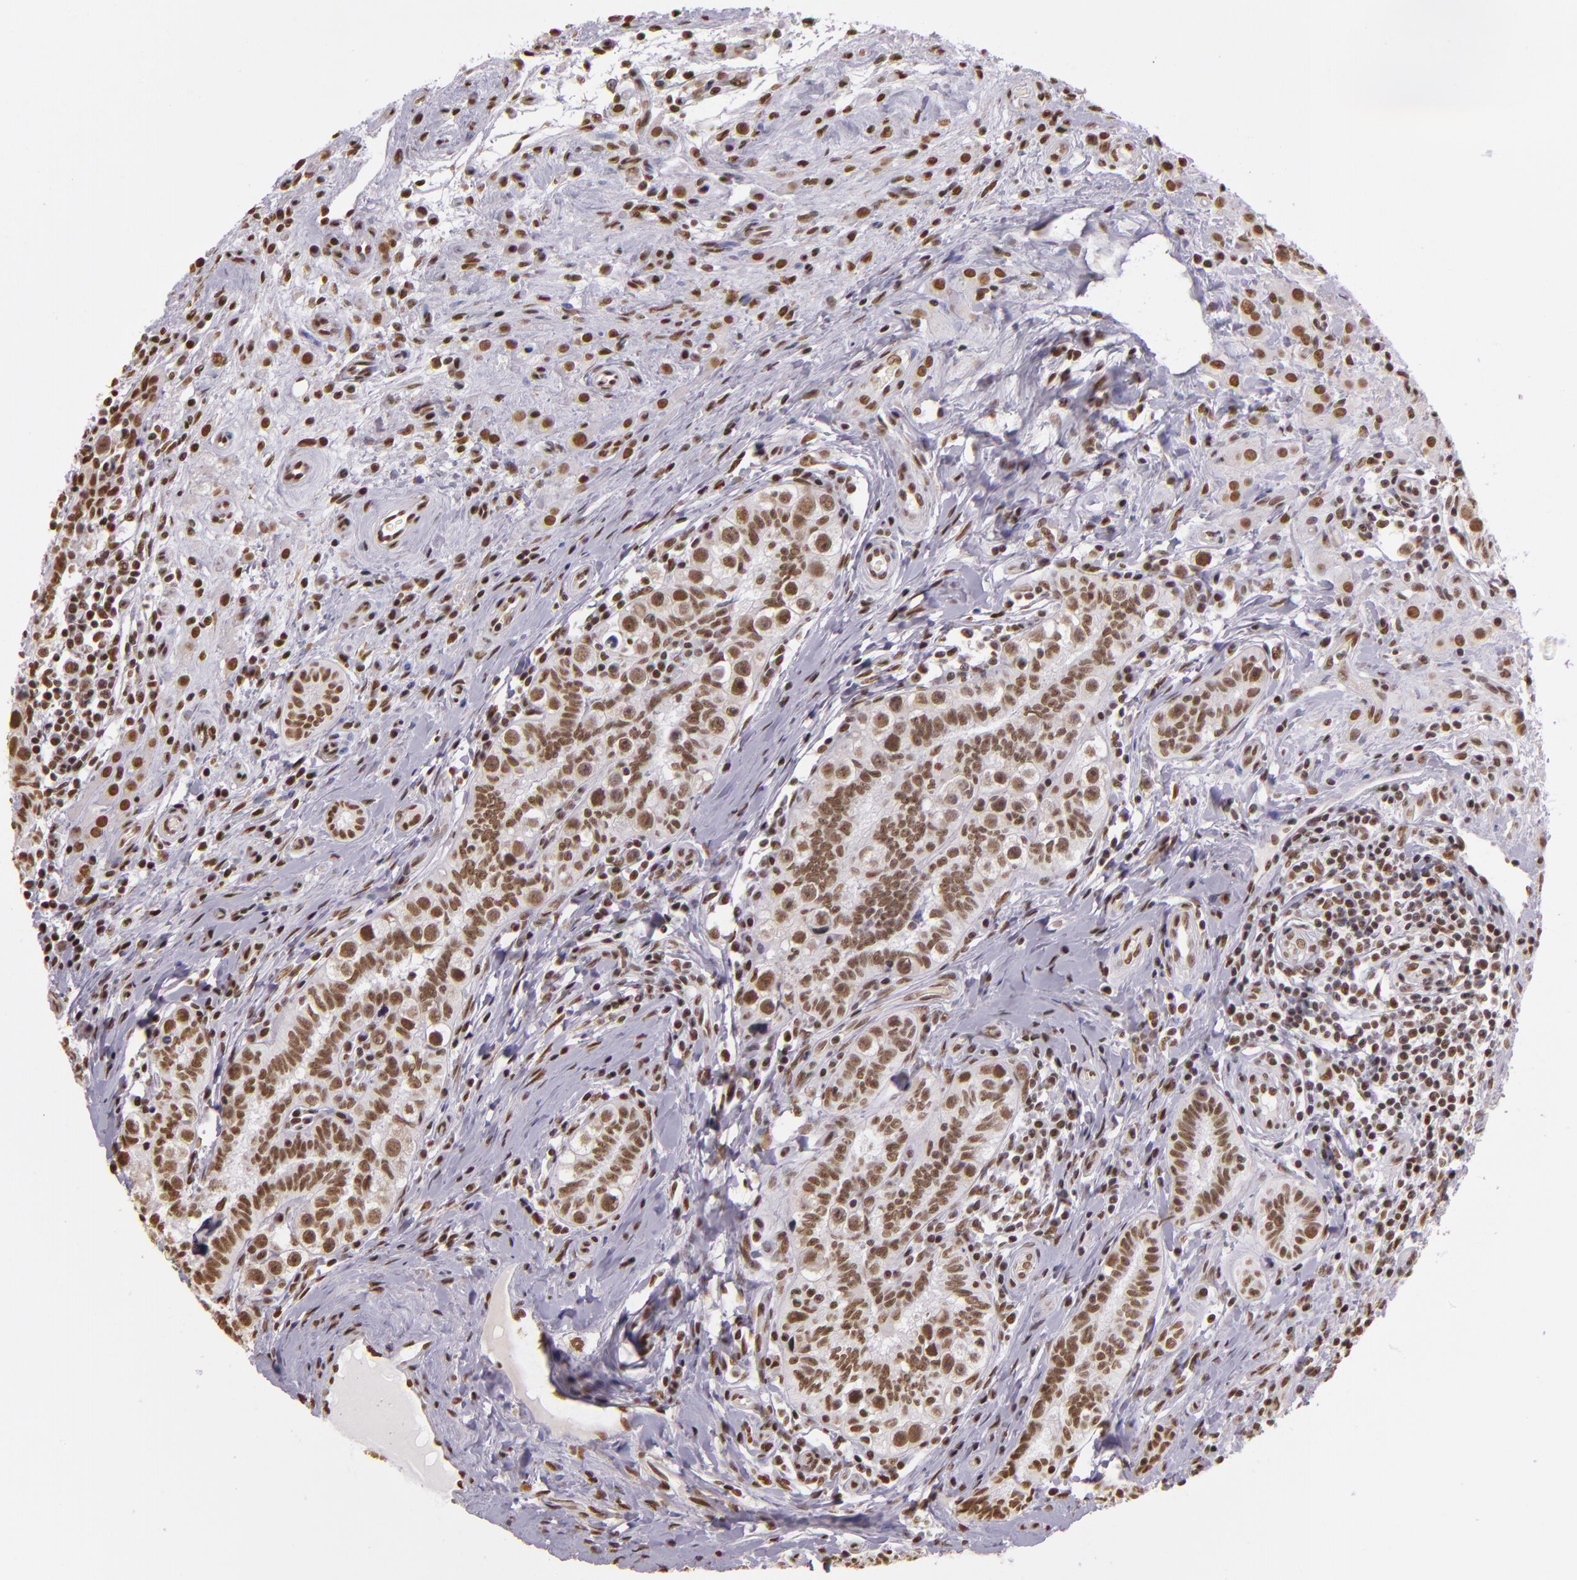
{"staining": {"intensity": "moderate", "quantity": ">75%", "location": "nuclear"}, "tissue": "testis cancer", "cell_type": "Tumor cells", "image_type": "cancer", "snomed": [{"axis": "morphology", "description": "Seminoma, NOS"}, {"axis": "topography", "description": "Testis"}], "caption": "Immunohistochemistry (DAB (3,3'-diaminobenzidine)) staining of human testis cancer (seminoma) reveals moderate nuclear protein expression in approximately >75% of tumor cells.", "gene": "USF1", "patient": {"sex": "male", "age": 32}}